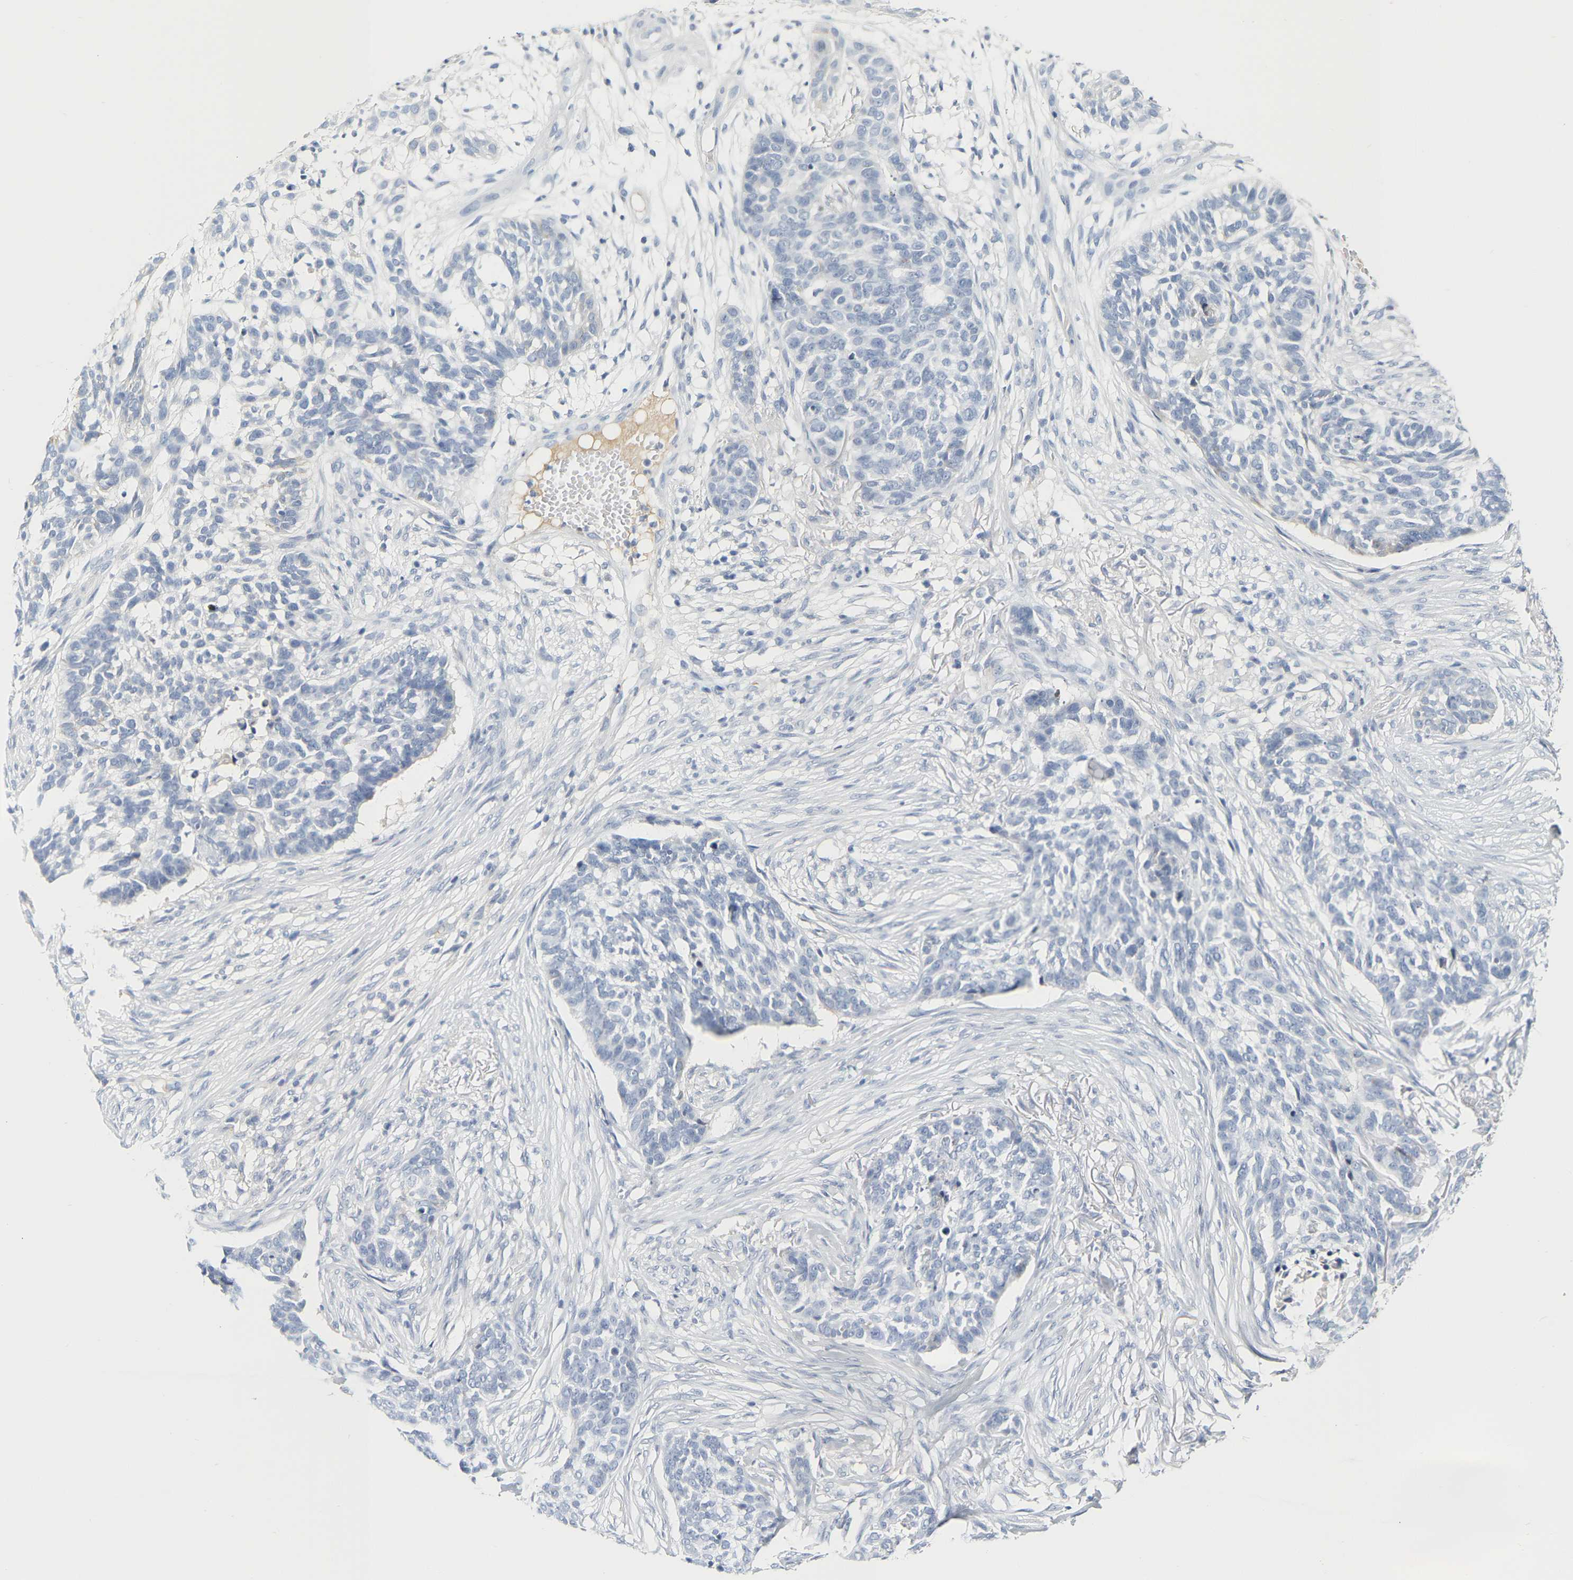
{"staining": {"intensity": "negative", "quantity": "none", "location": "none"}, "tissue": "skin cancer", "cell_type": "Tumor cells", "image_type": "cancer", "snomed": [{"axis": "morphology", "description": "Basal cell carcinoma"}, {"axis": "topography", "description": "Skin"}], "caption": "Image shows no significant protein staining in tumor cells of basal cell carcinoma (skin).", "gene": "GNAS", "patient": {"sex": "male", "age": 85}}